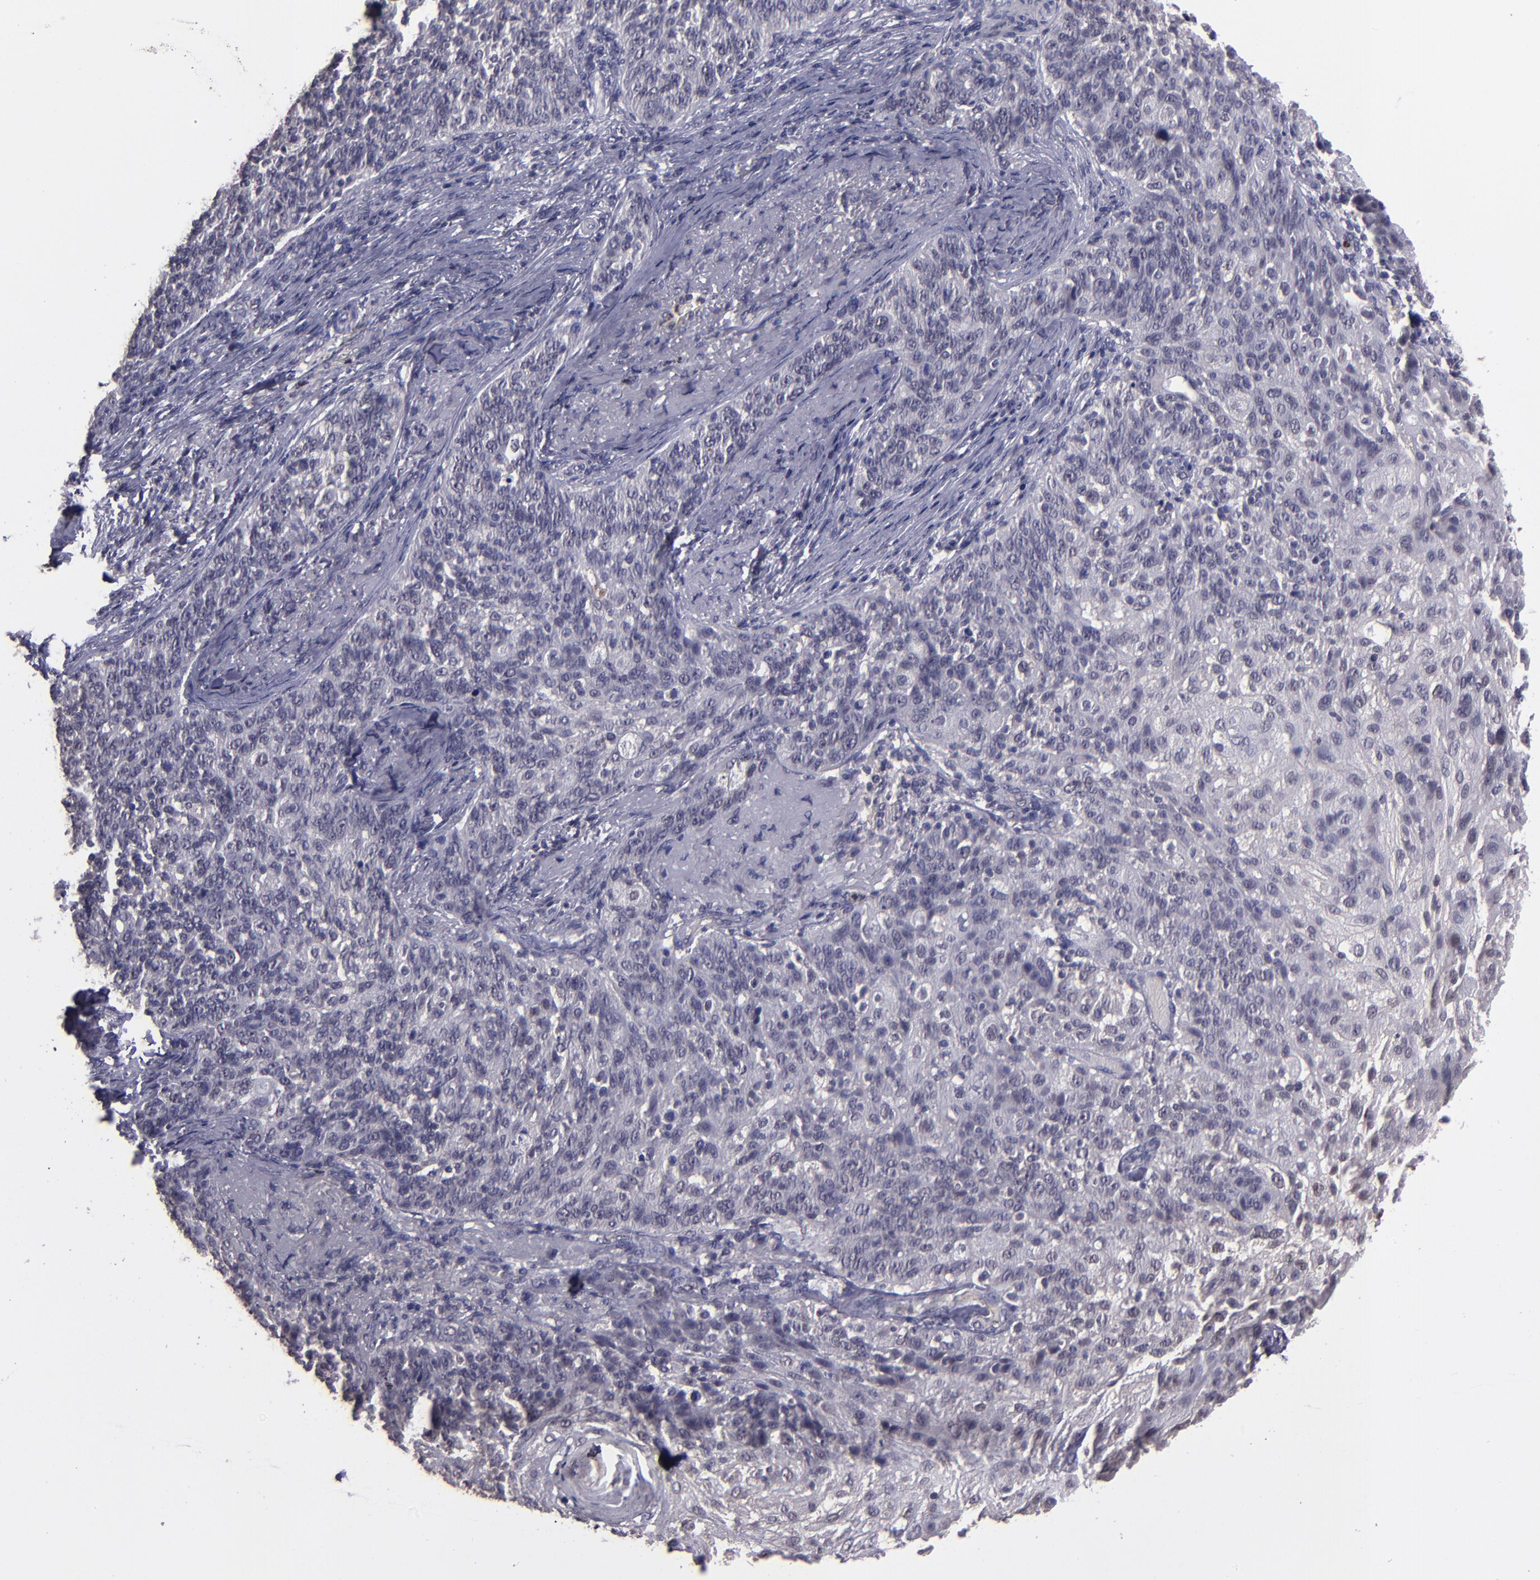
{"staining": {"intensity": "negative", "quantity": "none", "location": "none"}, "tissue": "skin cancer", "cell_type": "Tumor cells", "image_type": "cancer", "snomed": [{"axis": "morphology", "description": "Normal tissue, NOS"}, {"axis": "morphology", "description": "Squamous cell carcinoma, NOS"}, {"axis": "topography", "description": "Skin"}], "caption": "A high-resolution photomicrograph shows immunohistochemistry staining of skin squamous cell carcinoma, which exhibits no significant positivity in tumor cells.", "gene": "CEBPE", "patient": {"sex": "female", "age": 83}}